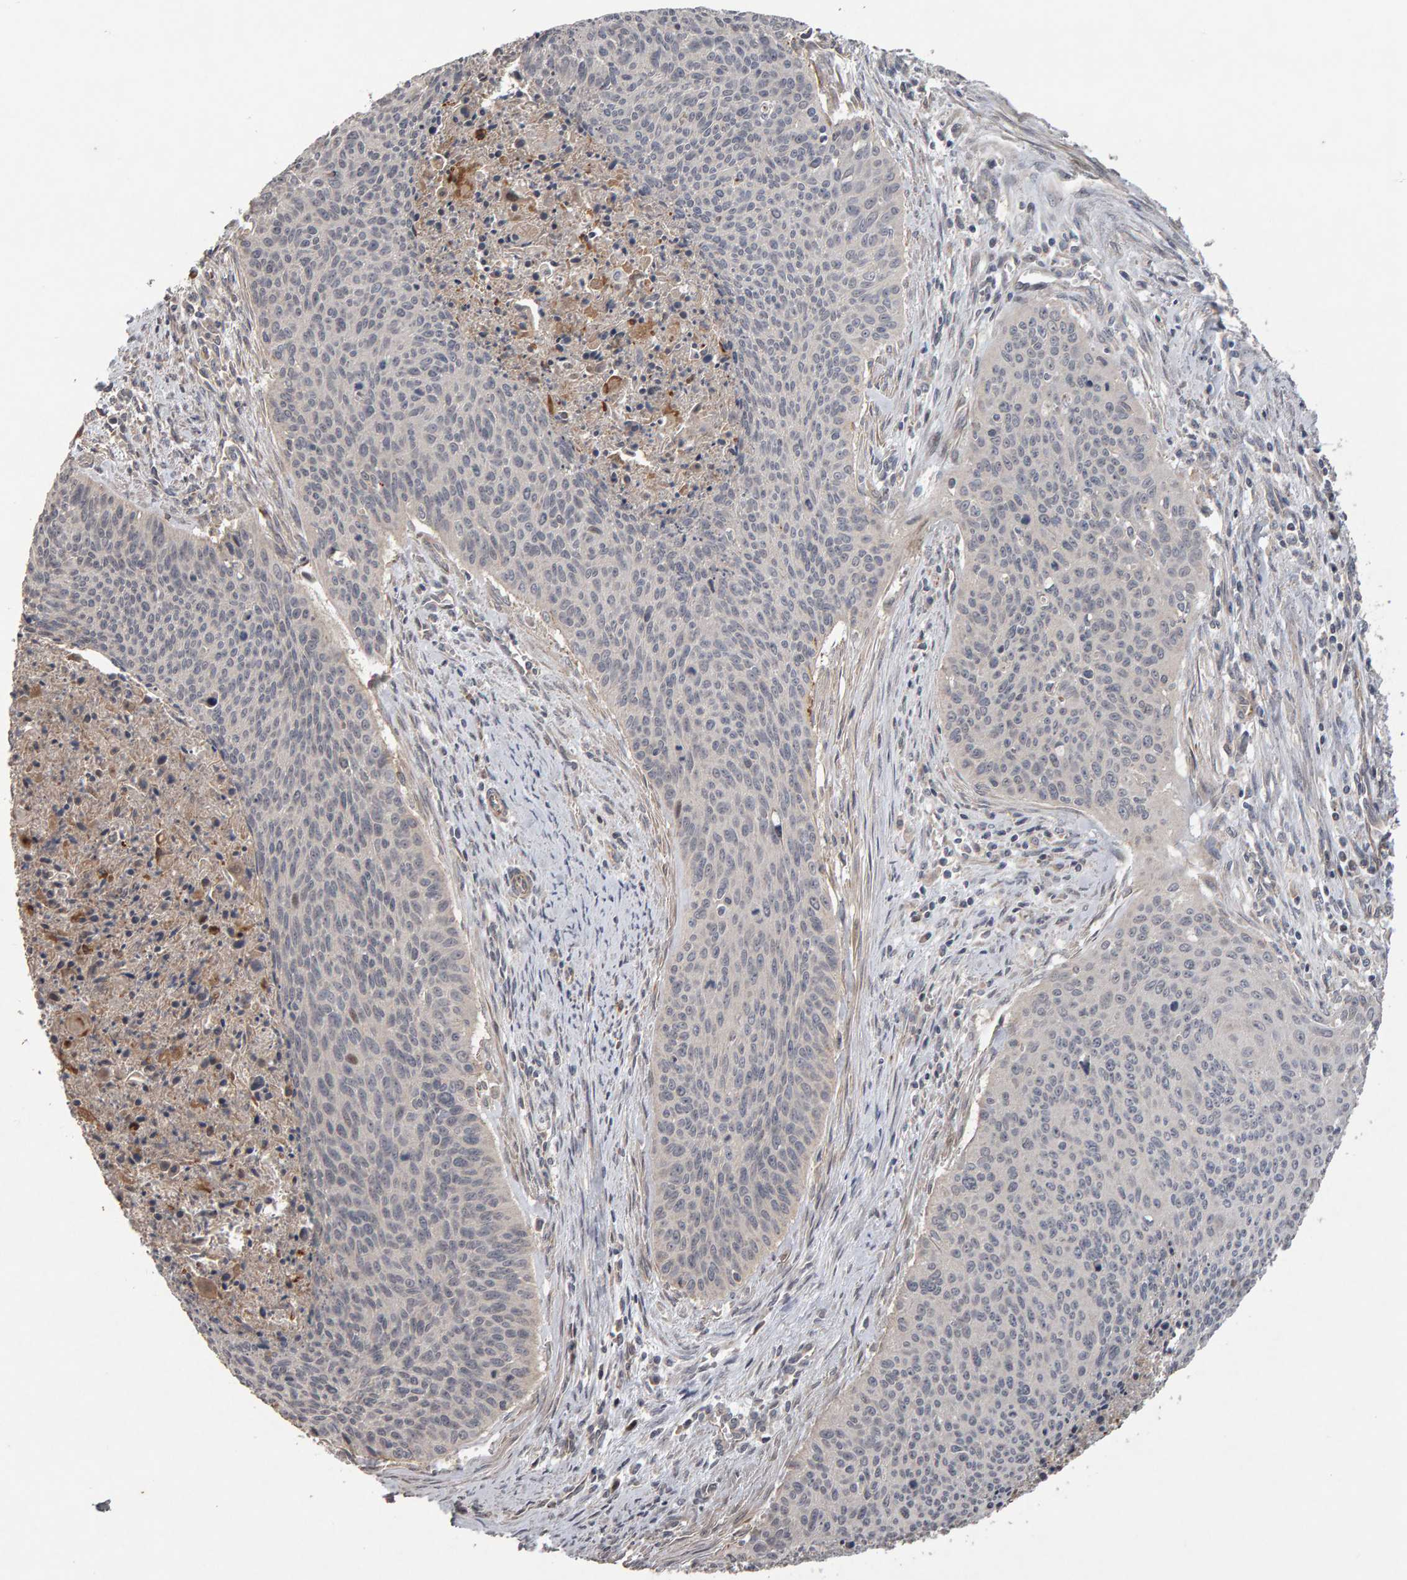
{"staining": {"intensity": "negative", "quantity": "none", "location": "none"}, "tissue": "cervical cancer", "cell_type": "Tumor cells", "image_type": "cancer", "snomed": [{"axis": "morphology", "description": "Squamous cell carcinoma, NOS"}, {"axis": "topography", "description": "Cervix"}], "caption": "Immunohistochemistry (IHC) histopathology image of neoplastic tissue: human squamous cell carcinoma (cervical) stained with DAB demonstrates no significant protein expression in tumor cells.", "gene": "COASY", "patient": {"sex": "female", "age": 55}}